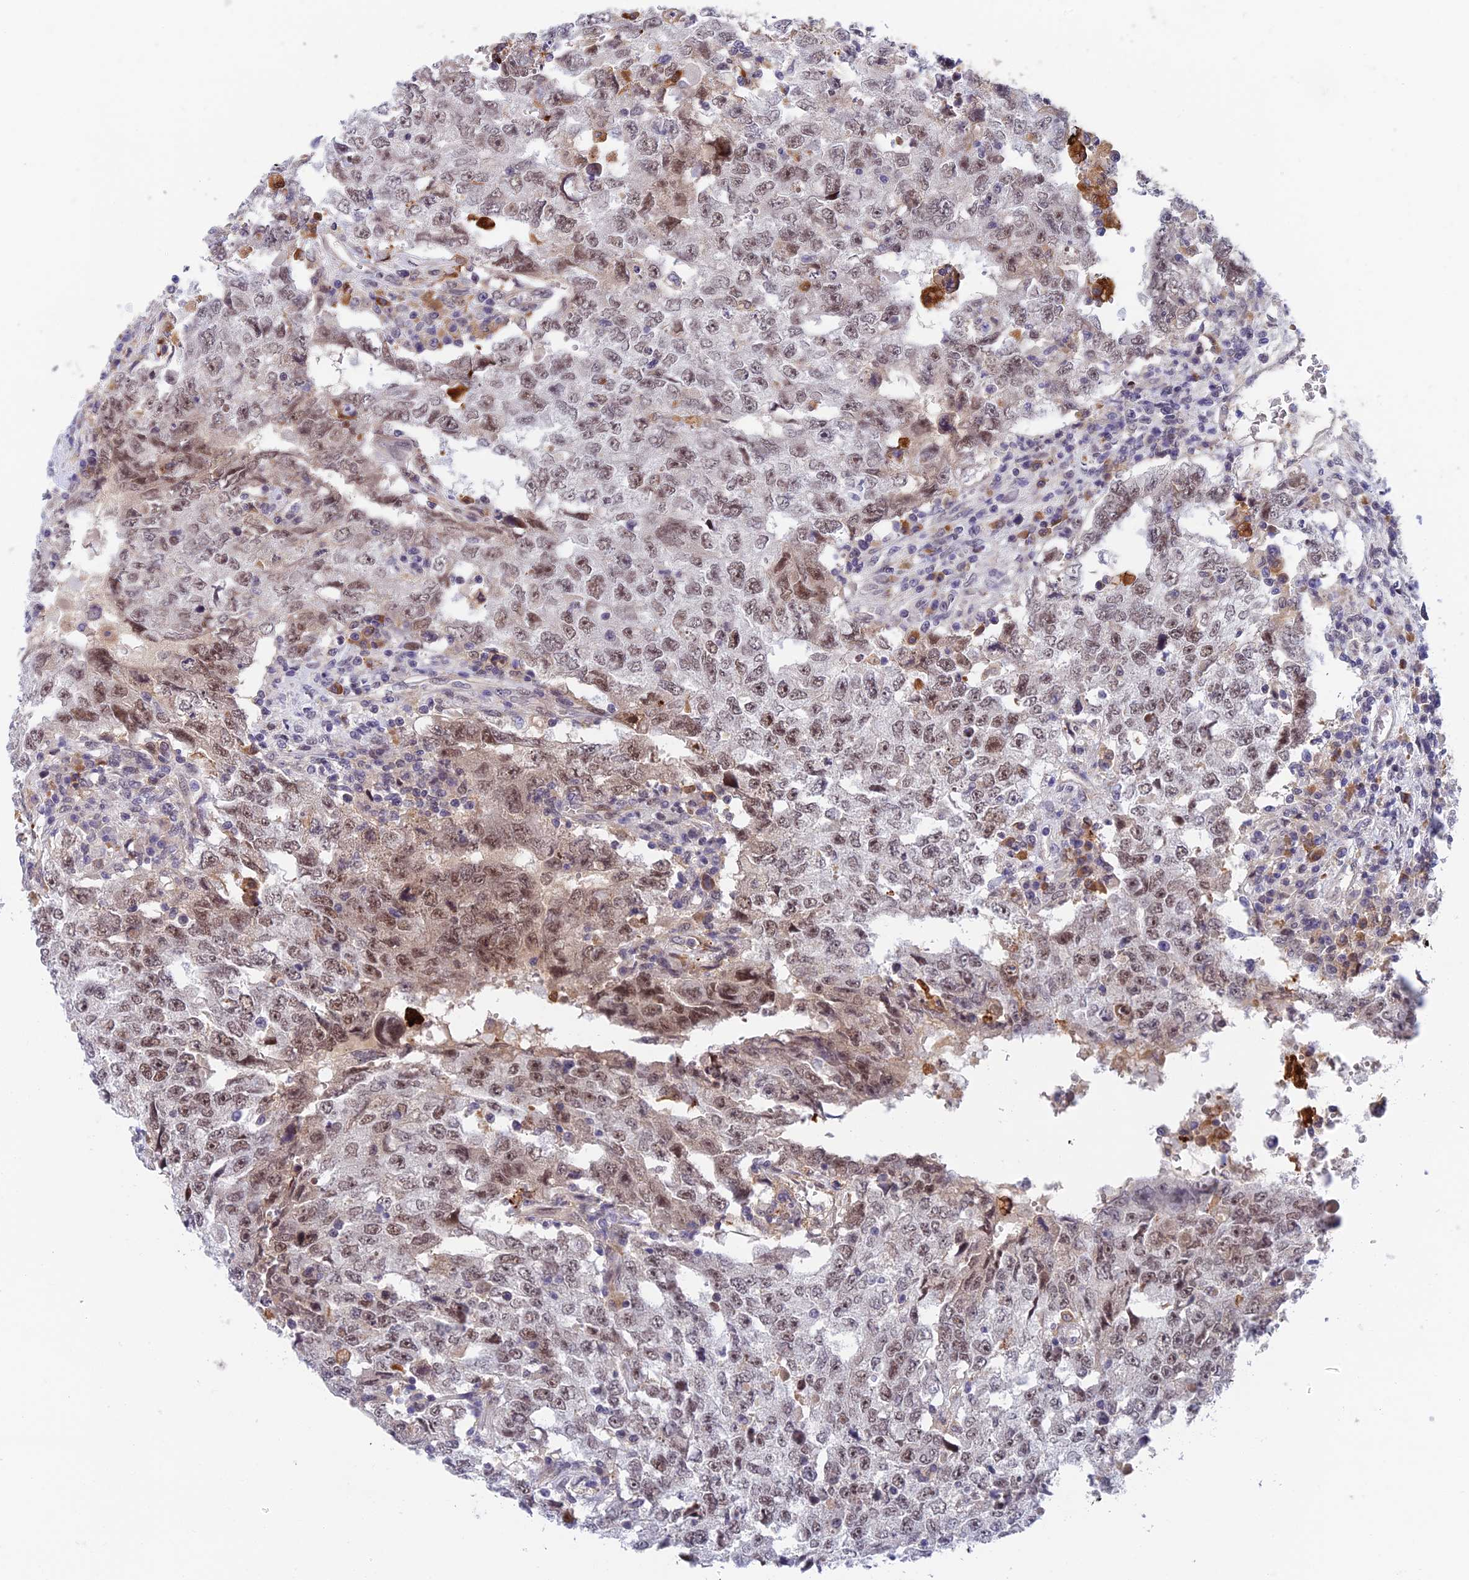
{"staining": {"intensity": "moderate", "quantity": ">75%", "location": "nuclear"}, "tissue": "testis cancer", "cell_type": "Tumor cells", "image_type": "cancer", "snomed": [{"axis": "morphology", "description": "Carcinoma, Embryonal, NOS"}, {"axis": "topography", "description": "Testis"}], "caption": "Testis cancer was stained to show a protein in brown. There is medium levels of moderate nuclear positivity in approximately >75% of tumor cells.", "gene": "NSMCE1", "patient": {"sex": "male", "age": 26}}